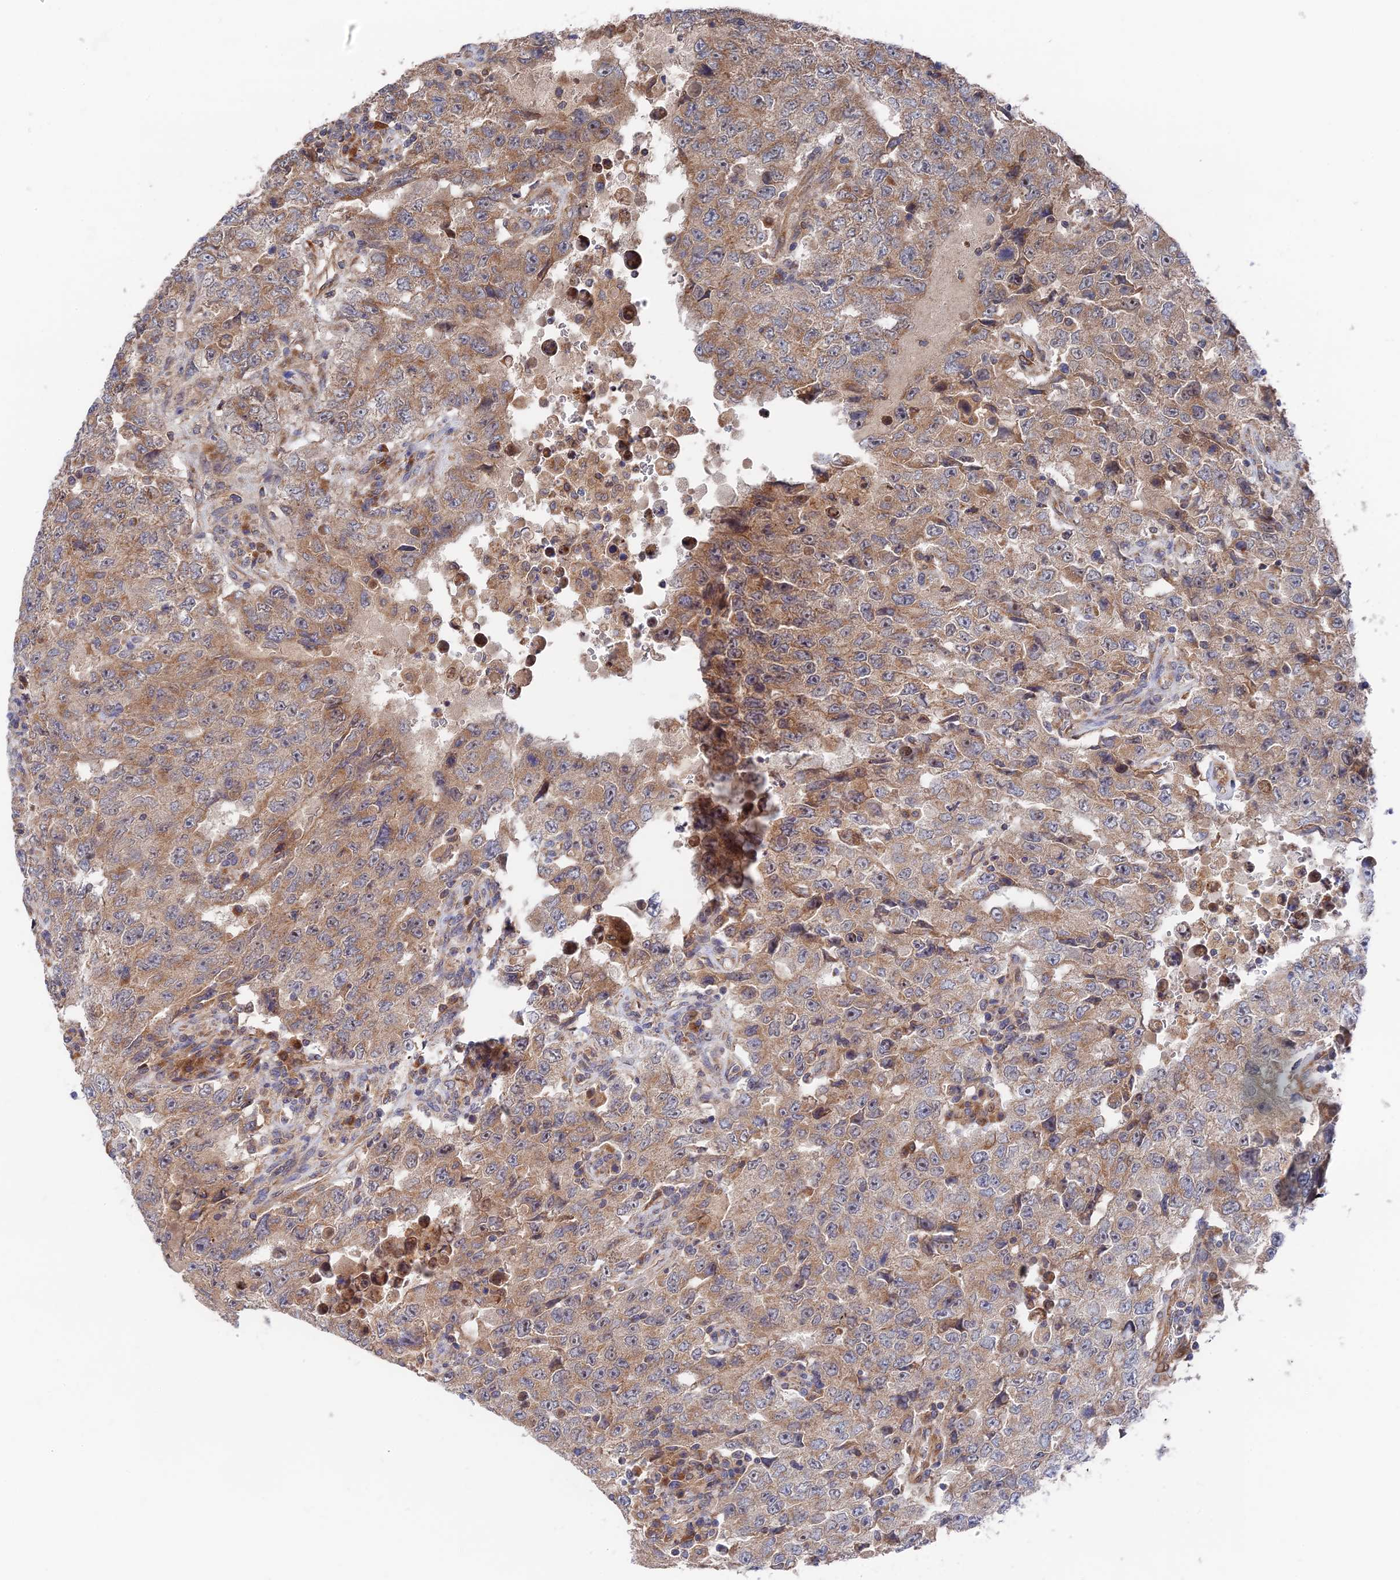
{"staining": {"intensity": "moderate", "quantity": ">75%", "location": "cytoplasmic/membranous"}, "tissue": "testis cancer", "cell_type": "Tumor cells", "image_type": "cancer", "snomed": [{"axis": "morphology", "description": "Carcinoma, Embryonal, NOS"}, {"axis": "topography", "description": "Testis"}], "caption": "Embryonal carcinoma (testis) tissue displays moderate cytoplasmic/membranous staining in about >75% of tumor cells", "gene": "ZNF320", "patient": {"sex": "male", "age": 26}}